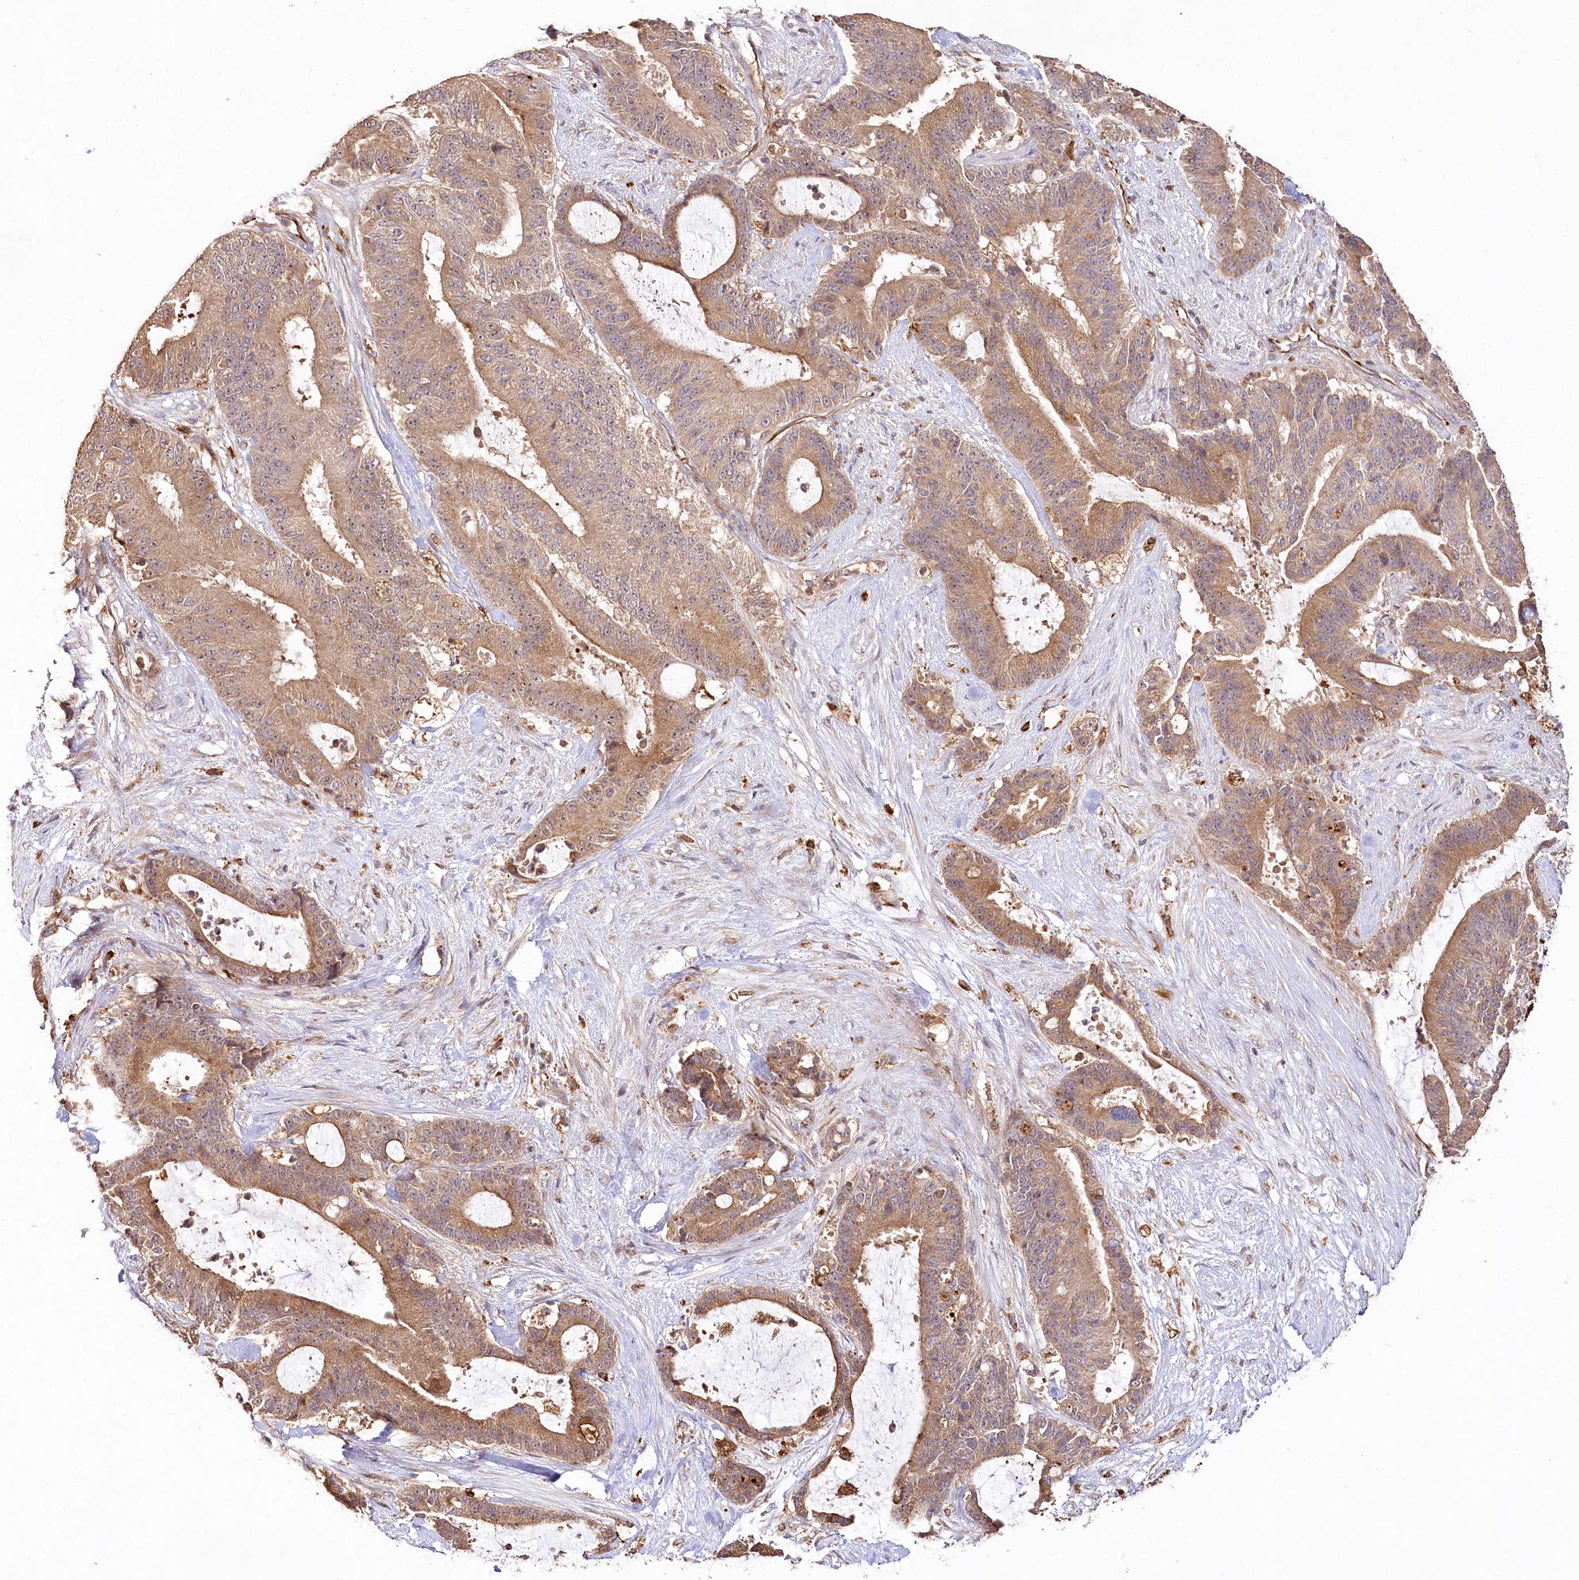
{"staining": {"intensity": "moderate", "quantity": ">75%", "location": "cytoplasmic/membranous"}, "tissue": "liver cancer", "cell_type": "Tumor cells", "image_type": "cancer", "snomed": [{"axis": "morphology", "description": "Normal tissue, NOS"}, {"axis": "morphology", "description": "Cholangiocarcinoma"}, {"axis": "topography", "description": "Liver"}, {"axis": "topography", "description": "Peripheral nerve tissue"}], "caption": "Immunohistochemical staining of liver cholangiocarcinoma demonstrates medium levels of moderate cytoplasmic/membranous protein positivity in about >75% of tumor cells.", "gene": "DMXL1", "patient": {"sex": "female", "age": 73}}